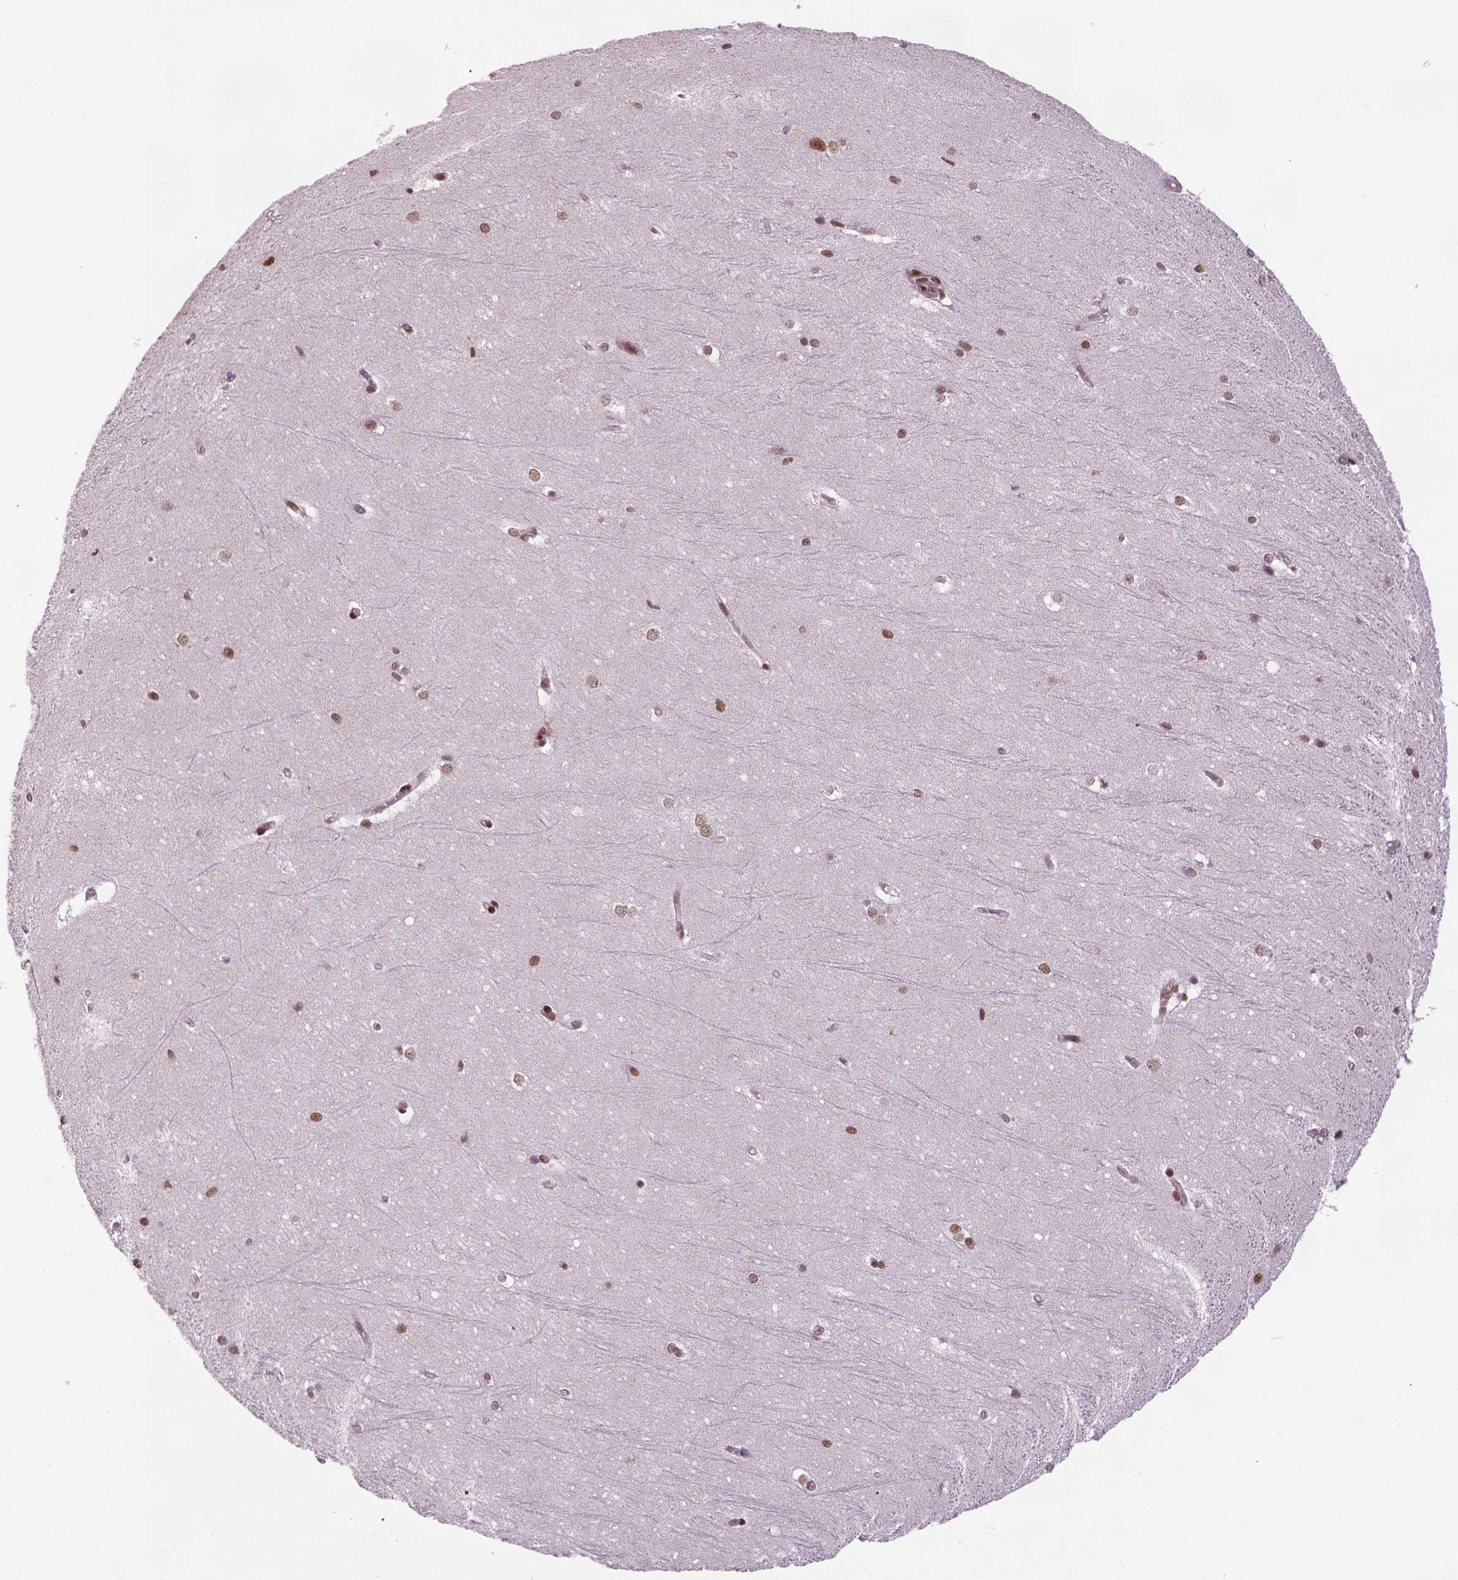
{"staining": {"intensity": "moderate", "quantity": "<25%", "location": "nuclear"}, "tissue": "hippocampus", "cell_type": "Glial cells", "image_type": "normal", "snomed": [{"axis": "morphology", "description": "Normal tissue, NOS"}, {"axis": "topography", "description": "Cerebral cortex"}, {"axis": "topography", "description": "Hippocampus"}], "caption": "A brown stain labels moderate nuclear expression of a protein in glial cells of unremarkable hippocampus. Using DAB (3,3'-diaminobenzidine) (brown) and hematoxylin (blue) stains, captured at high magnification using brightfield microscopy.", "gene": "SIRT6", "patient": {"sex": "female", "age": 19}}